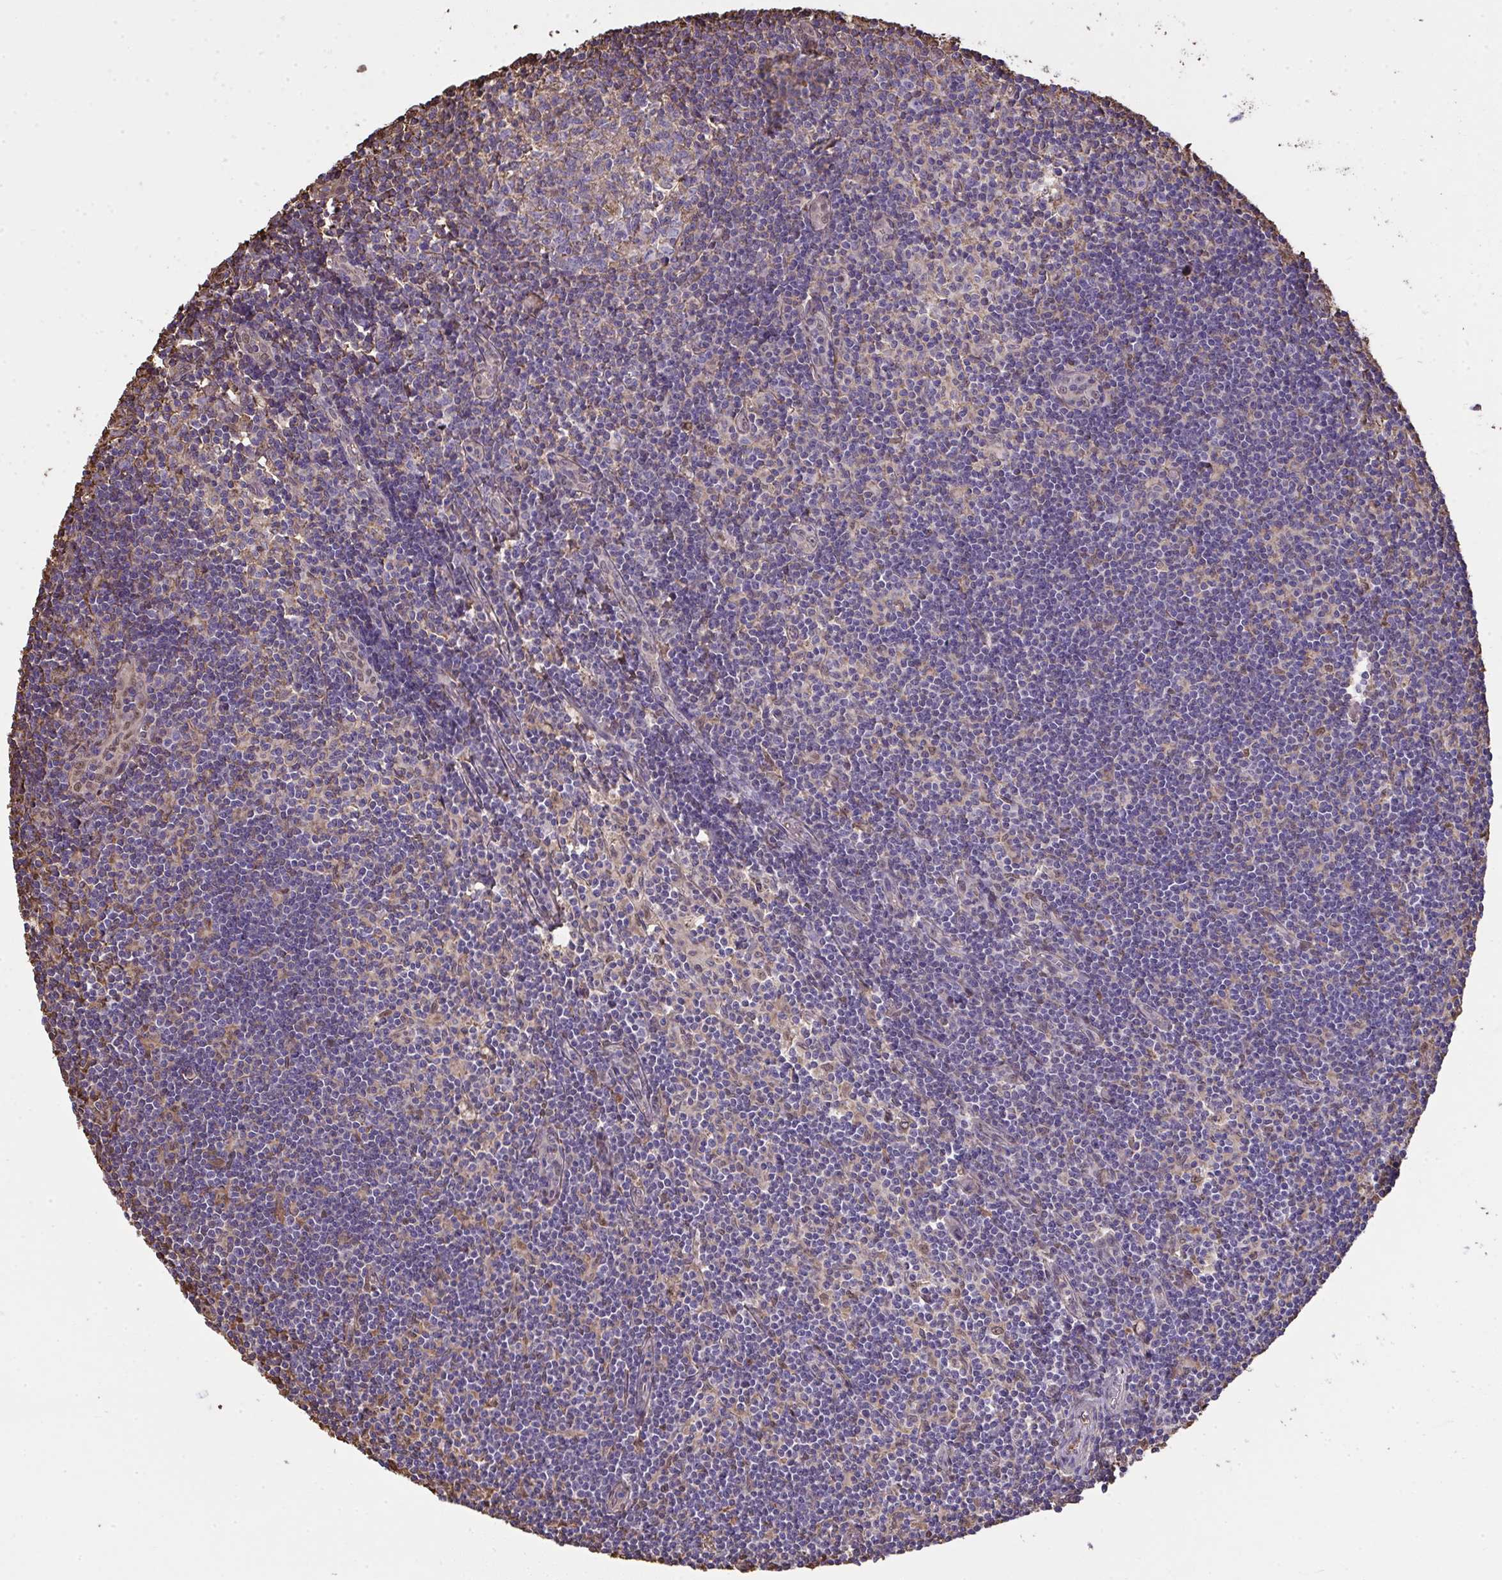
{"staining": {"intensity": "weak", "quantity": "25%-75%", "location": "cytoplasmic/membranous"}, "tissue": "lymph node", "cell_type": "Germinal center cells", "image_type": "normal", "snomed": [{"axis": "morphology", "description": "Normal tissue, NOS"}, {"axis": "topography", "description": "Lymph node"}], "caption": "Protein staining demonstrates weak cytoplasmic/membranous positivity in approximately 25%-75% of germinal center cells in normal lymph node.", "gene": "ANXA5", "patient": {"sex": "female", "age": 31}}